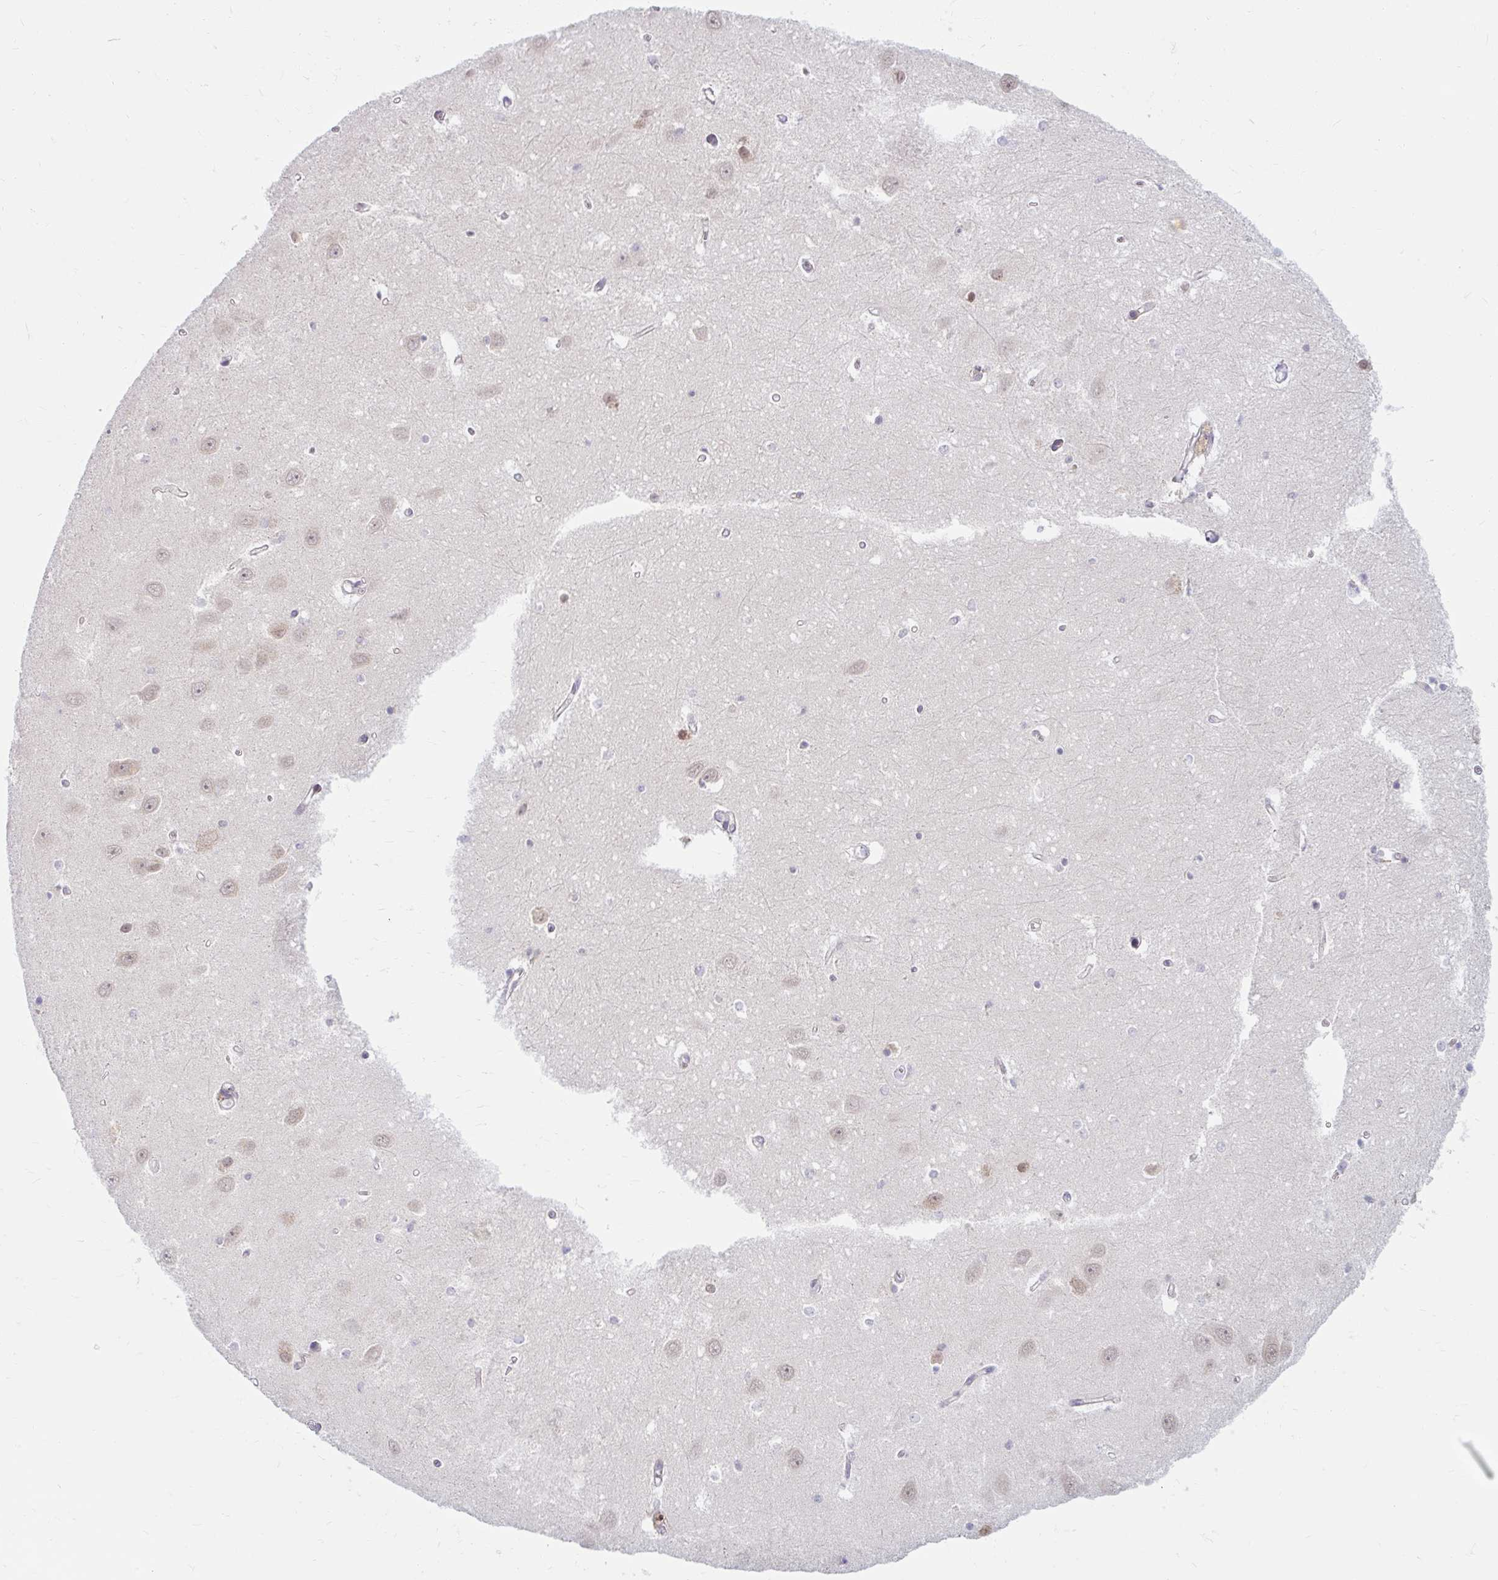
{"staining": {"intensity": "negative", "quantity": "none", "location": "none"}, "tissue": "hippocampus", "cell_type": "Glial cells", "image_type": "normal", "snomed": [{"axis": "morphology", "description": "Normal tissue, NOS"}, {"axis": "topography", "description": "Hippocampus"}], "caption": "Immunohistochemistry (IHC) histopathology image of normal hippocampus: human hippocampus stained with DAB displays no significant protein positivity in glial cells.", "gene": "SRSF10", "patient": {"sex": "female", "age": 64}}